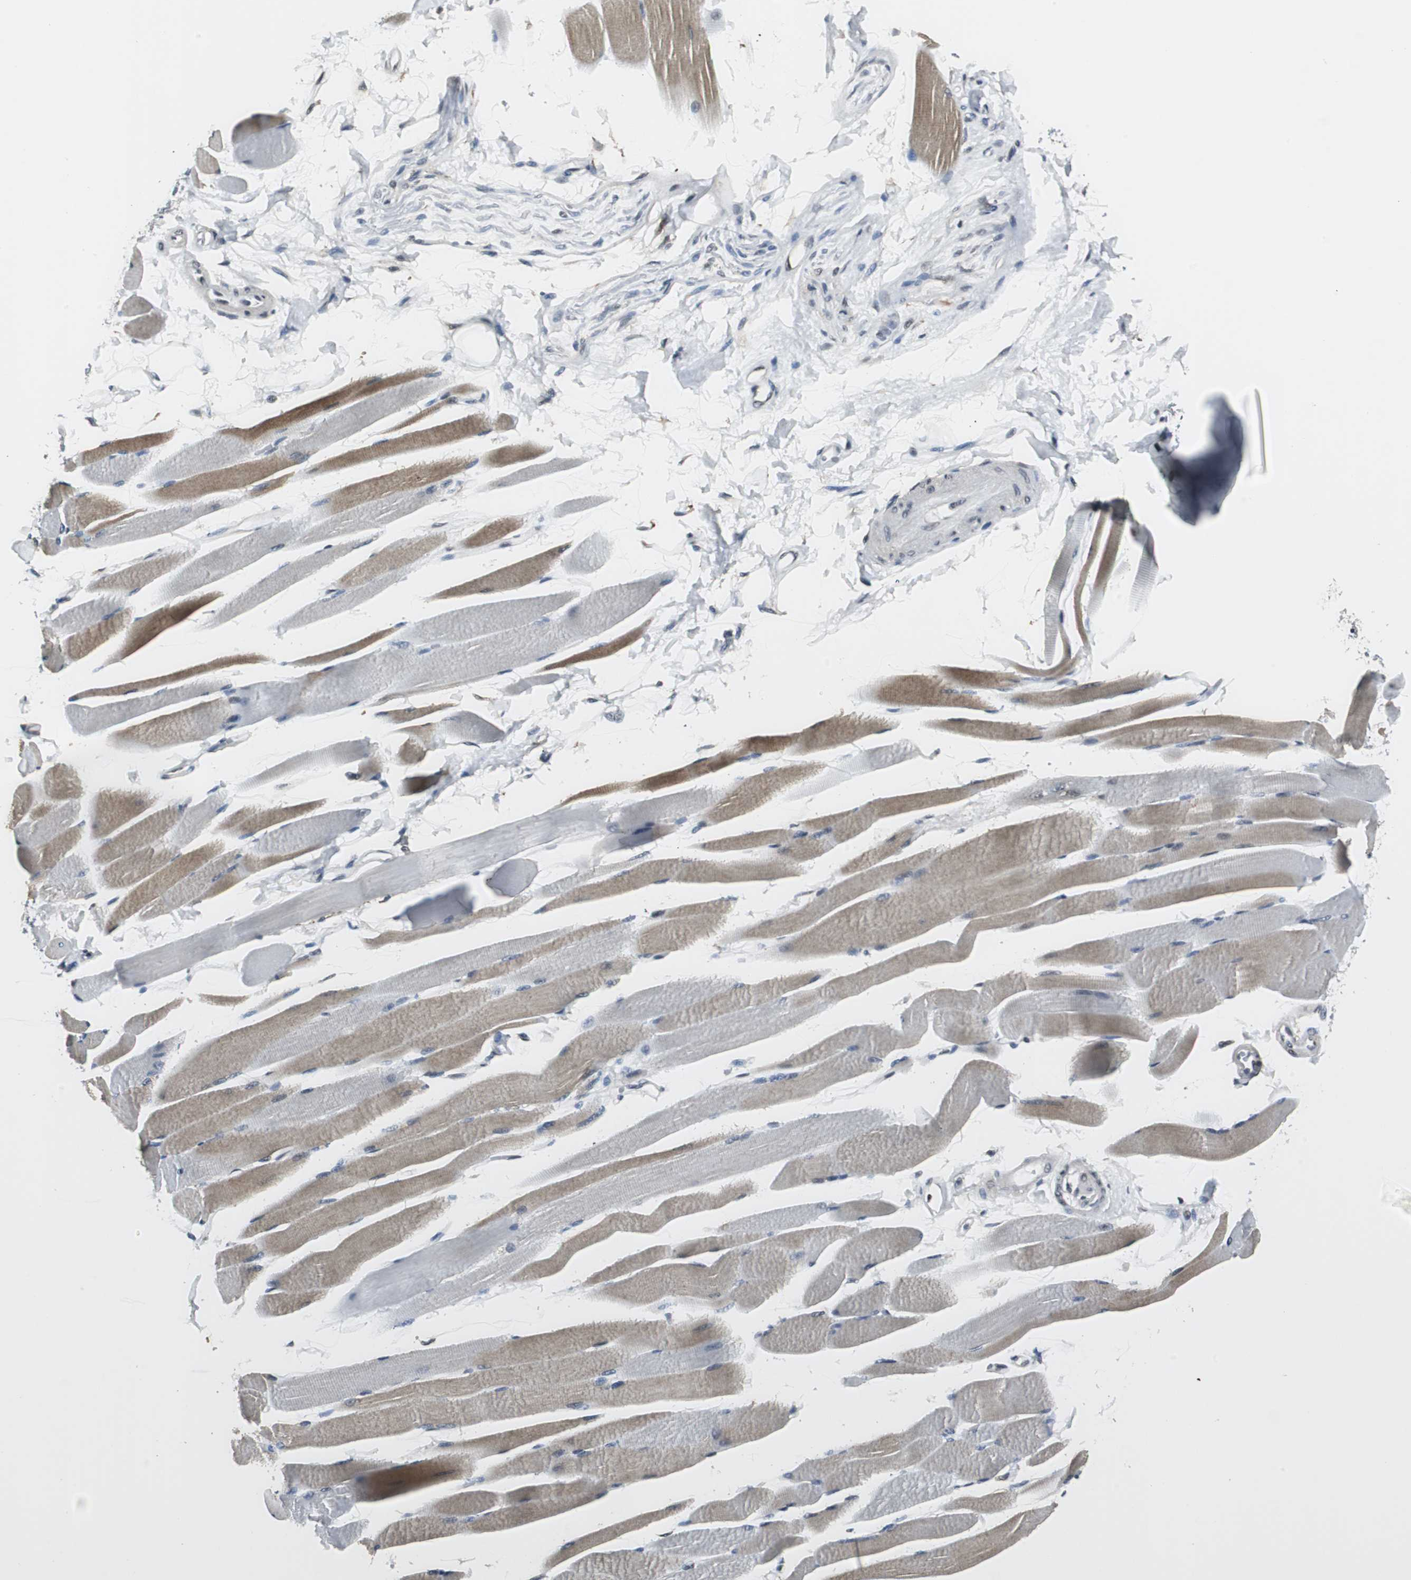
{"staining": {"intensity": "moderate", "quantity": "25%-75%", "location": "nuclear"}, "tissue": "skeletal muscle", "cell_type": "Myocytes", "image_type": "normal", "snomed": [{"axis": "morphology", "description": "Normal tissue, NOS"}, {"axis": "topography", "description": "Skeletal muscle"}, {"axis": "topography", "description": "Peripheral nerve tissue"}], "caption": "The micrograph displays a brown stain indicating the presence of a protein in the nuclear of myocytes in skeletal muscle.", "gene": "MKX", "patient": {"sex": "female", "age": 84}}